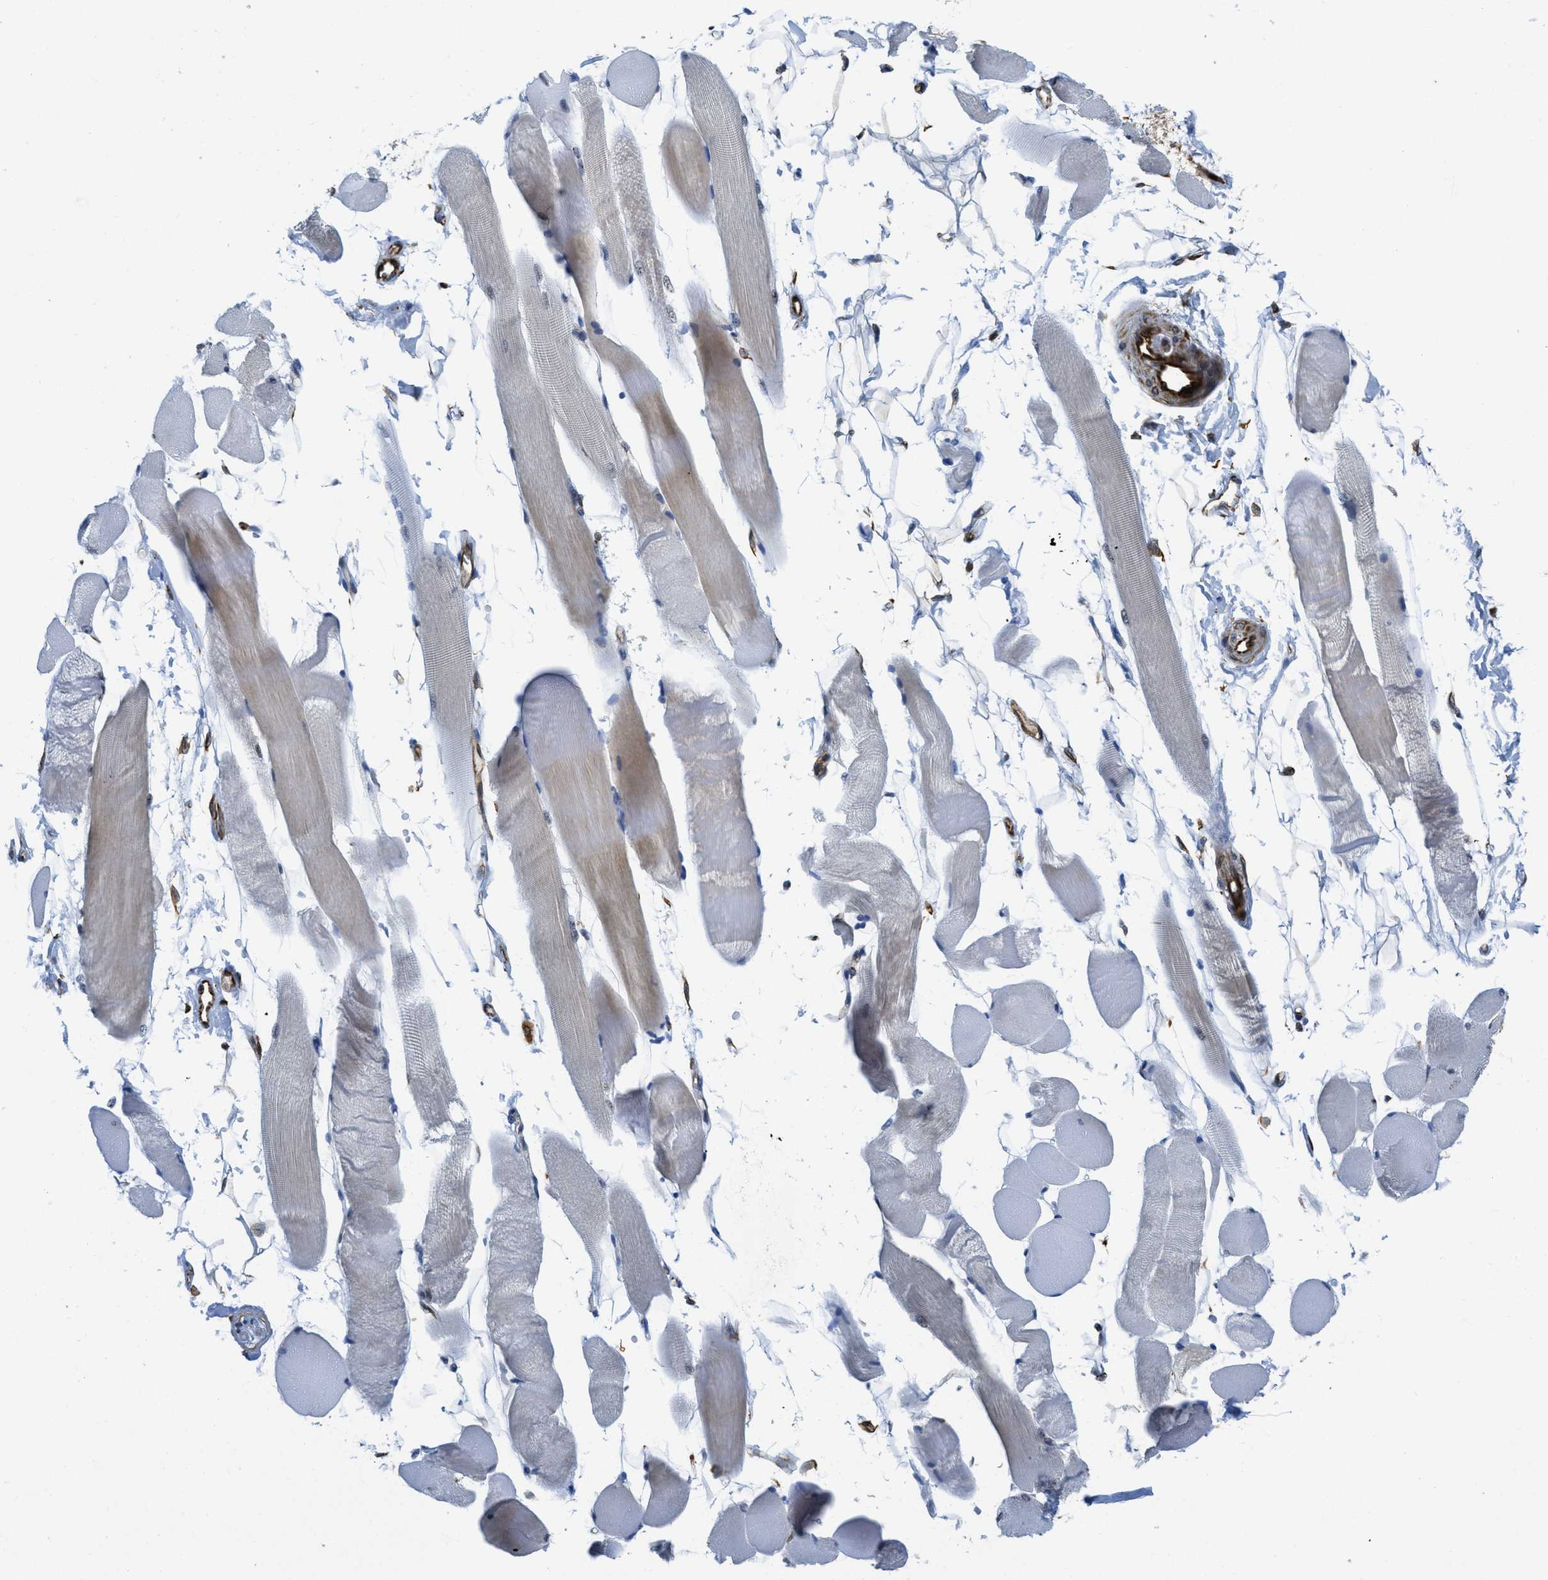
{"staining": {"intensity": "weak", "quantity": "25%-75%", "location": "nuclear"}, "tissue": "skeletal muscle", "cell_type": "Myocytes", "image_type": "normal", "snomed": [{"axis": "morphology", "description": "Normal tissue, NOS"}, {"axis": "topography", "description": "Skeletal muscle"}, {"axis": "topography", "description": "Peripheral nerve tissue"}], "caption": "Human skeletal muscle stained for a protein (brown) exhibits weak nuclear positive staining in approximately 25%-75% of myocytes.", "gene": "LRRC8B", "patient": {"sex": "female", "age": 84}}